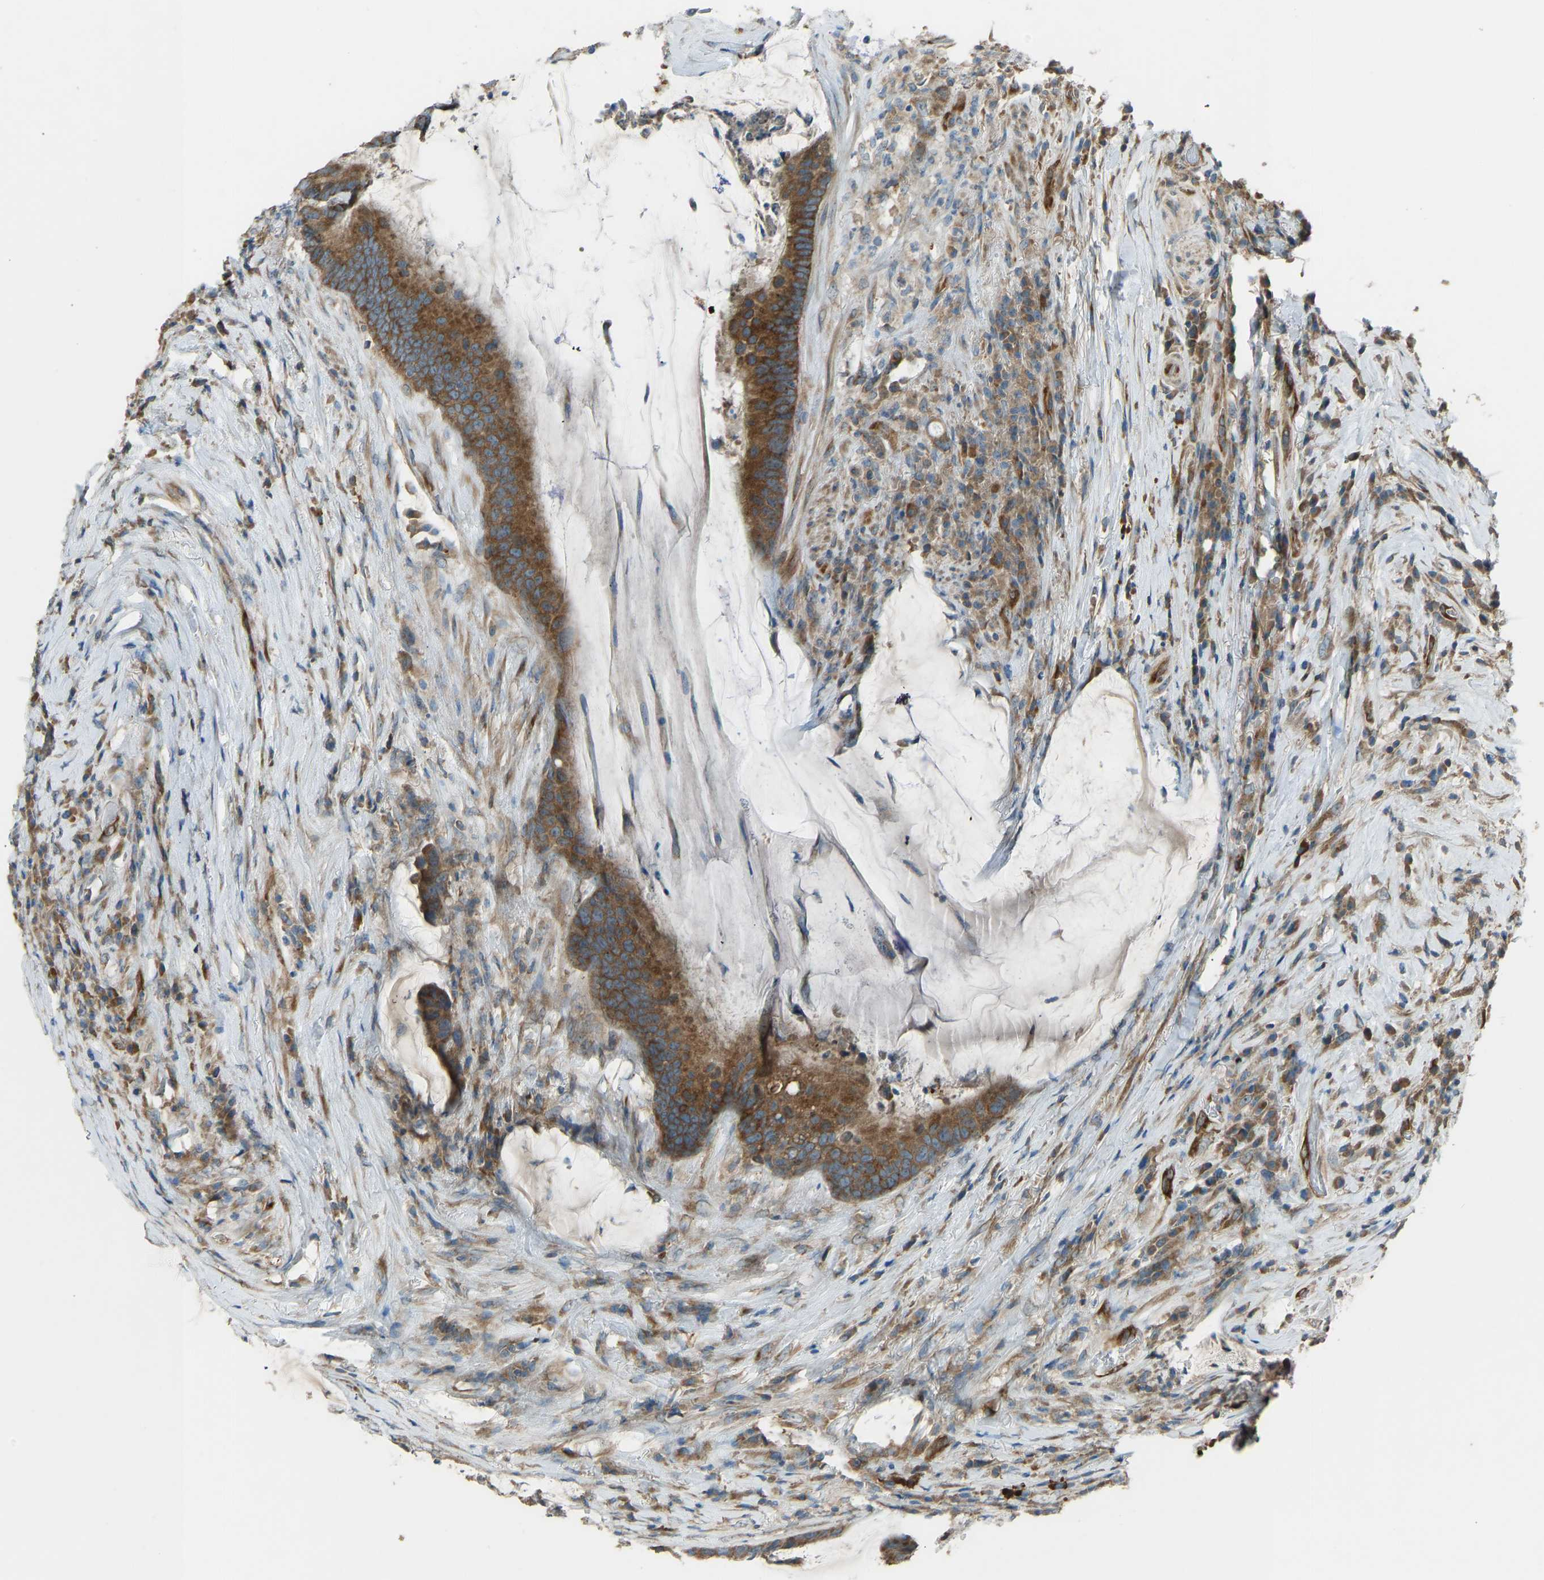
{"staining": {"intensity": "moderate", "quantity": ">75%", "location": "cytoplasmic/membranous"}, "tissue": "colorectal cancer", "cell_type": "Tumor cells", "image_type": "cancer", "snomed": [{"axis": "morphology", "description": "Adenocarcinoma, NOS"}, {"axis": "topography", "description": "Rectum"}], "caption": "IHC of colorectal adenocarcinoma demonstrates medium levels of moderate cytoplasmic/membranous expression in about >75% of tumor cells.", "gene": "STAU2", "patient": {"sex": "female", "age": 89}}